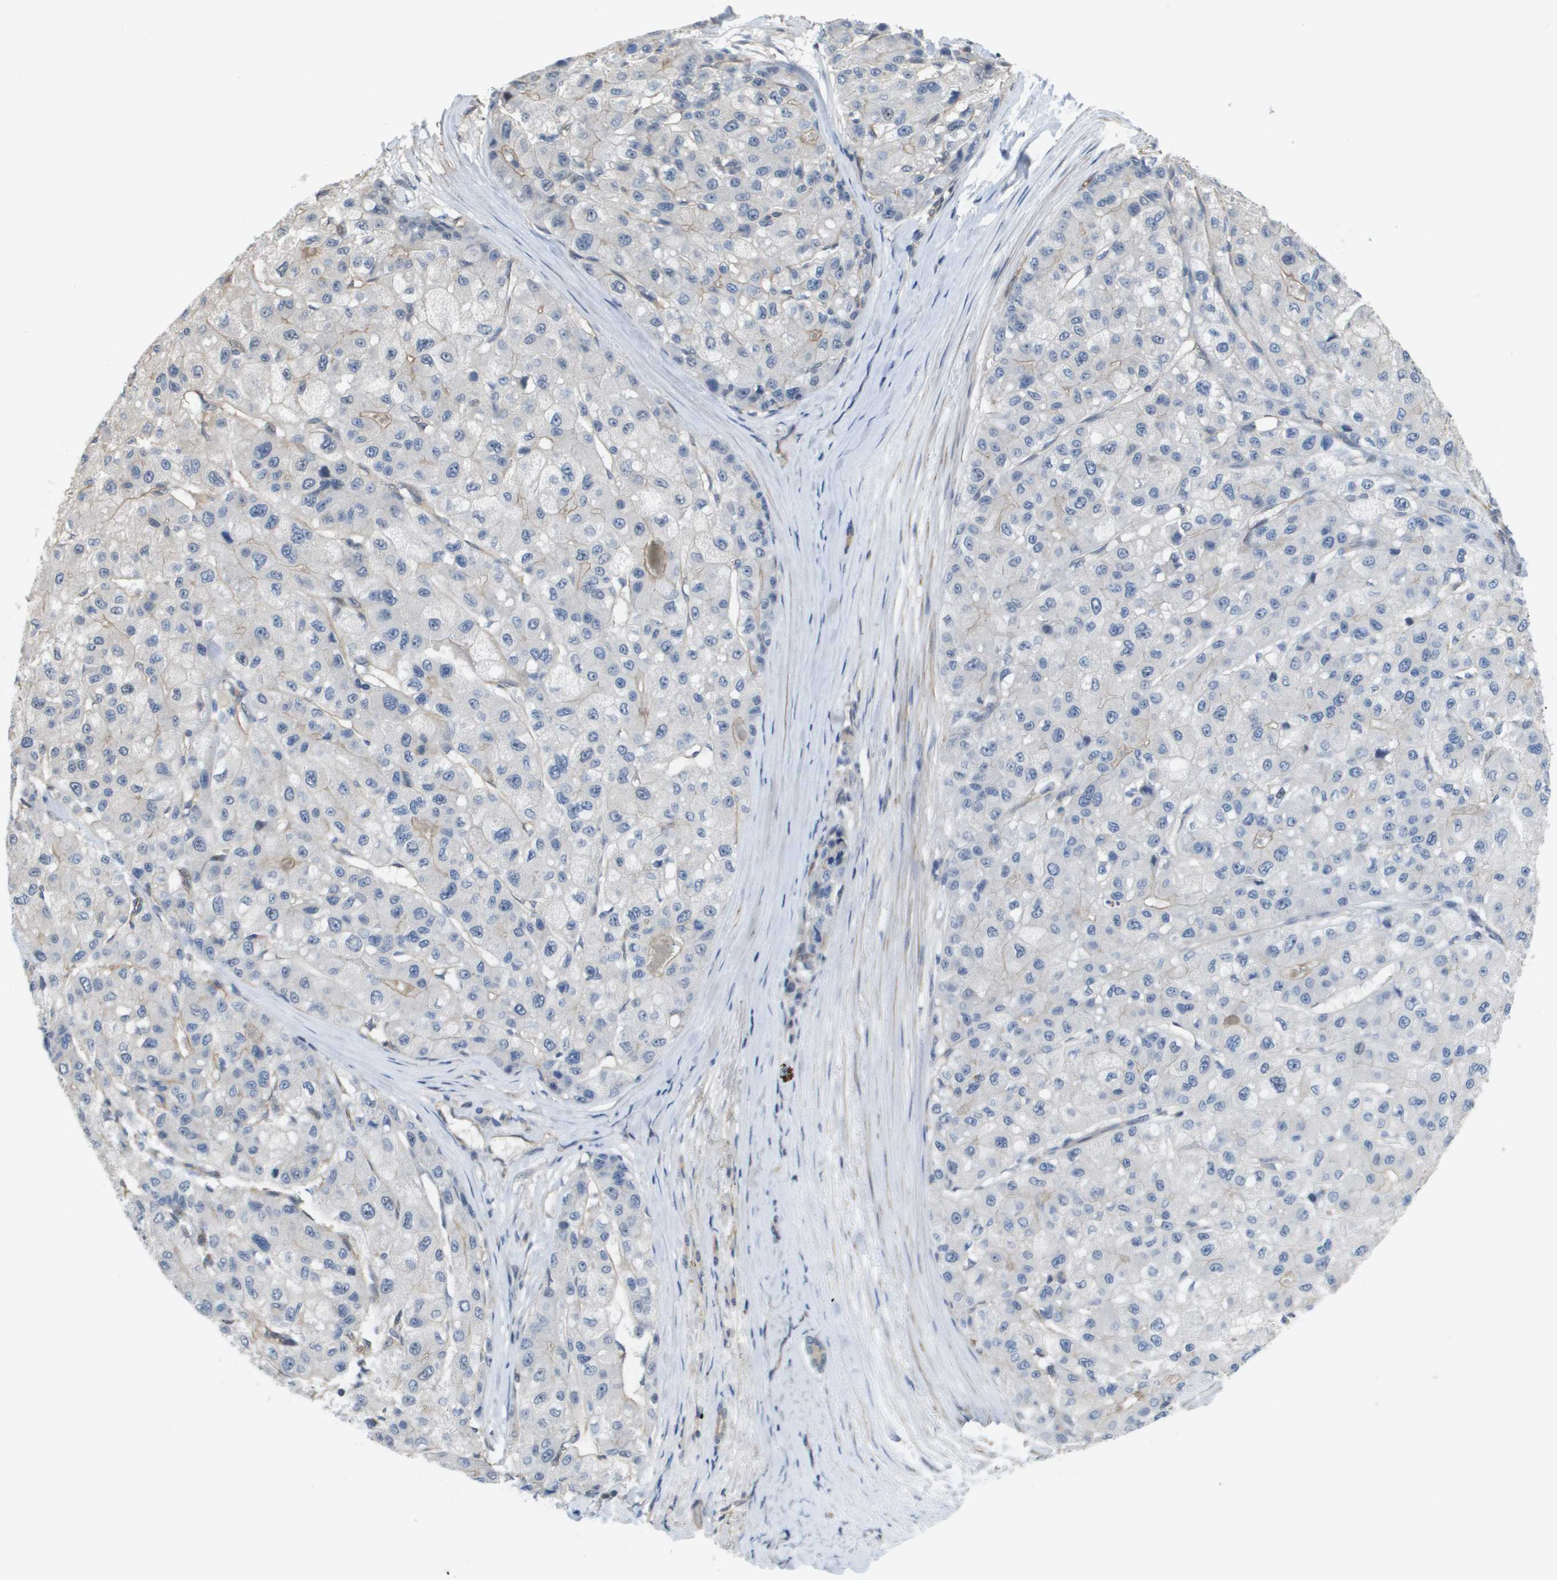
{"staining": {"intensity": "negative", "quantity": "none", "location": "none"}, "tissue": "liver cancer", "cell_type": "Tumor cells", "image_type": "cancer", "snomed": [{"axis": "morphology", "description": "Carcinoma, Hepatocellular, NOS"}, {"axis": "topography", "description": "Liver"}], "caption": "Tumor cells show no significant protein positivity in liver cancer.", "gene": "RNF112", "patient": {"sex": "male", "age": 80}}